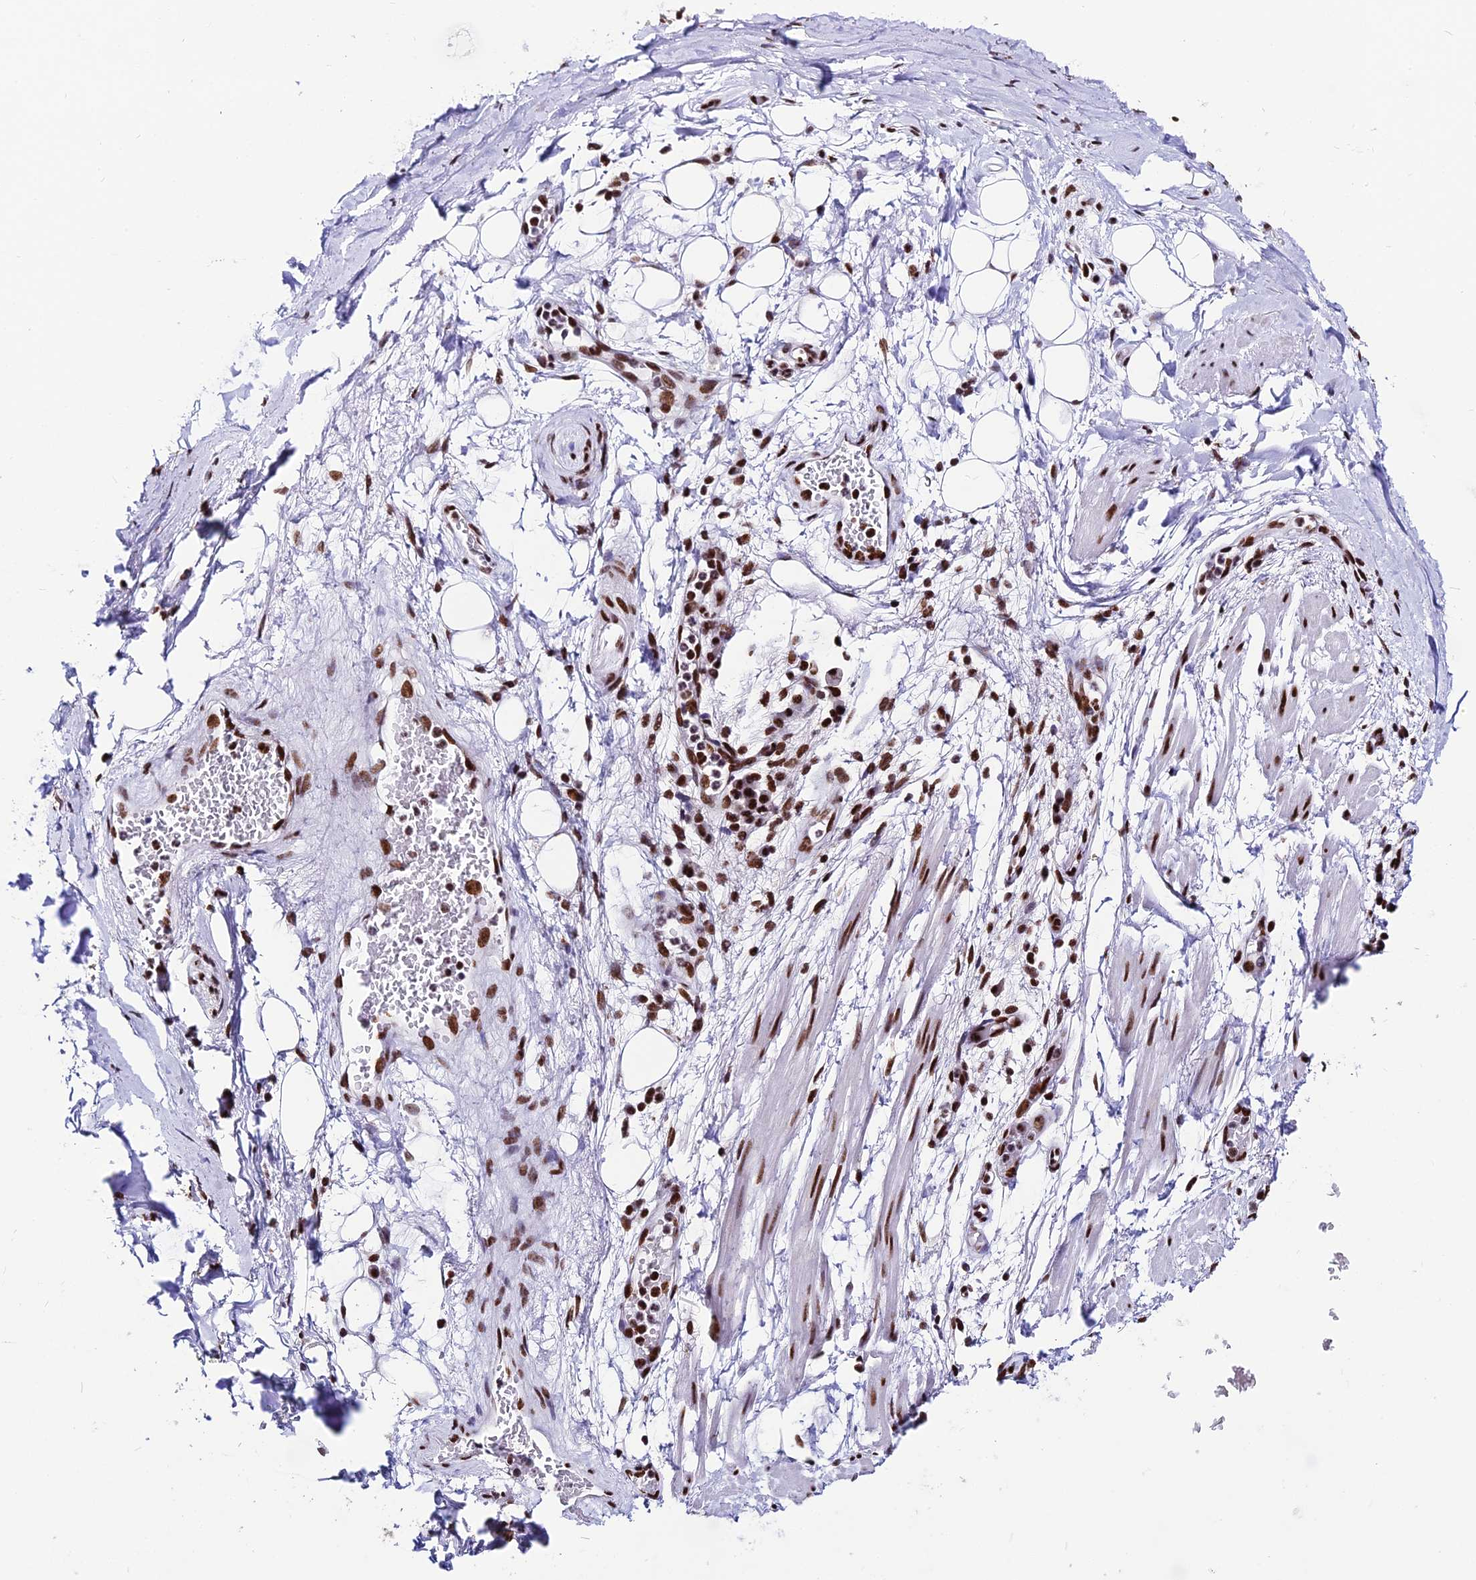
{"staining": {"intensity": "negative", "quantity": "none", "location": "none"}, "tissue": "adipose tissue", "cell_type": "Adipocytes", "image_type": "normal", "snomed": [{"axis": "morphology", "description": "Normal tissue, NOS"}, {"axis": "topography", "description": "Lymph node"}, {"axis": "topography", "description": "Cartilage tissue"}, {"axis": "topography", "description": "Bronchus"}], "caption": "Immunohistochemistry (IHC) of benign human adipose tissue displays no staining in adipocytes.", "gene": "HNRNPH1", "patient": {"sex": "male", "age": 63}}